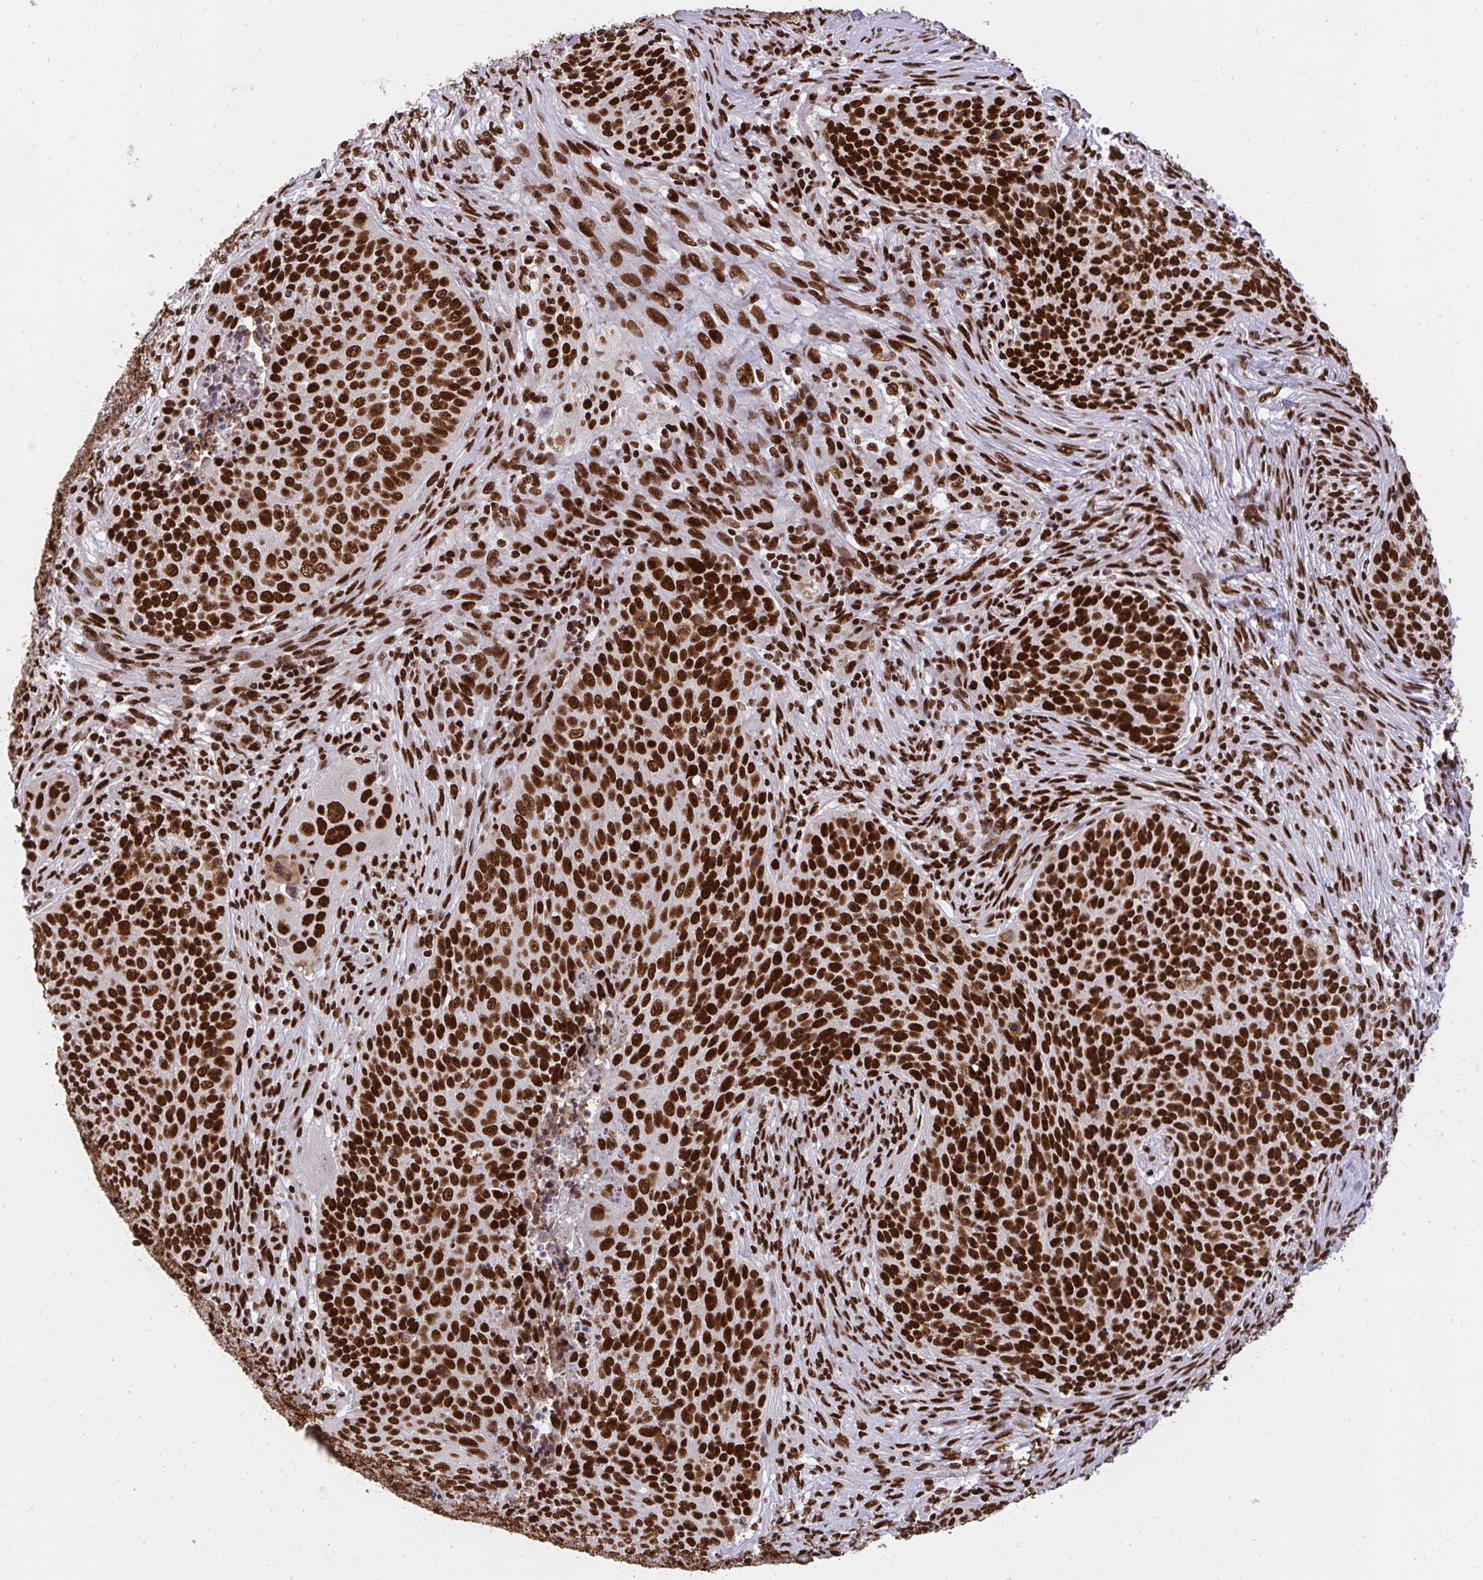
{"staining": {"intensity": "strong", "quantity": ">75%", "location": "nuclear"}, "tissue": "lung cancer", "cell_type": "Tumor cells", "image_type": "cancer", "snomed": [{"axis": "morphology", "description": "Squamous cell carcinoma, NOS"}, {"axis": "topography", "description": "Lung"}], "caption": "Tumor cells demonstrate strong nuclear expression in approximately >75% of cells in lung cancer. The staining is performed using DAB (3,3'-diaminobenzidine) brown chromogen to label protein expression. The nuclei are counter-stained blue using hematoxylin.", "gene": "HNRNPL", "patient": {"sex": "male", "age": 63}}